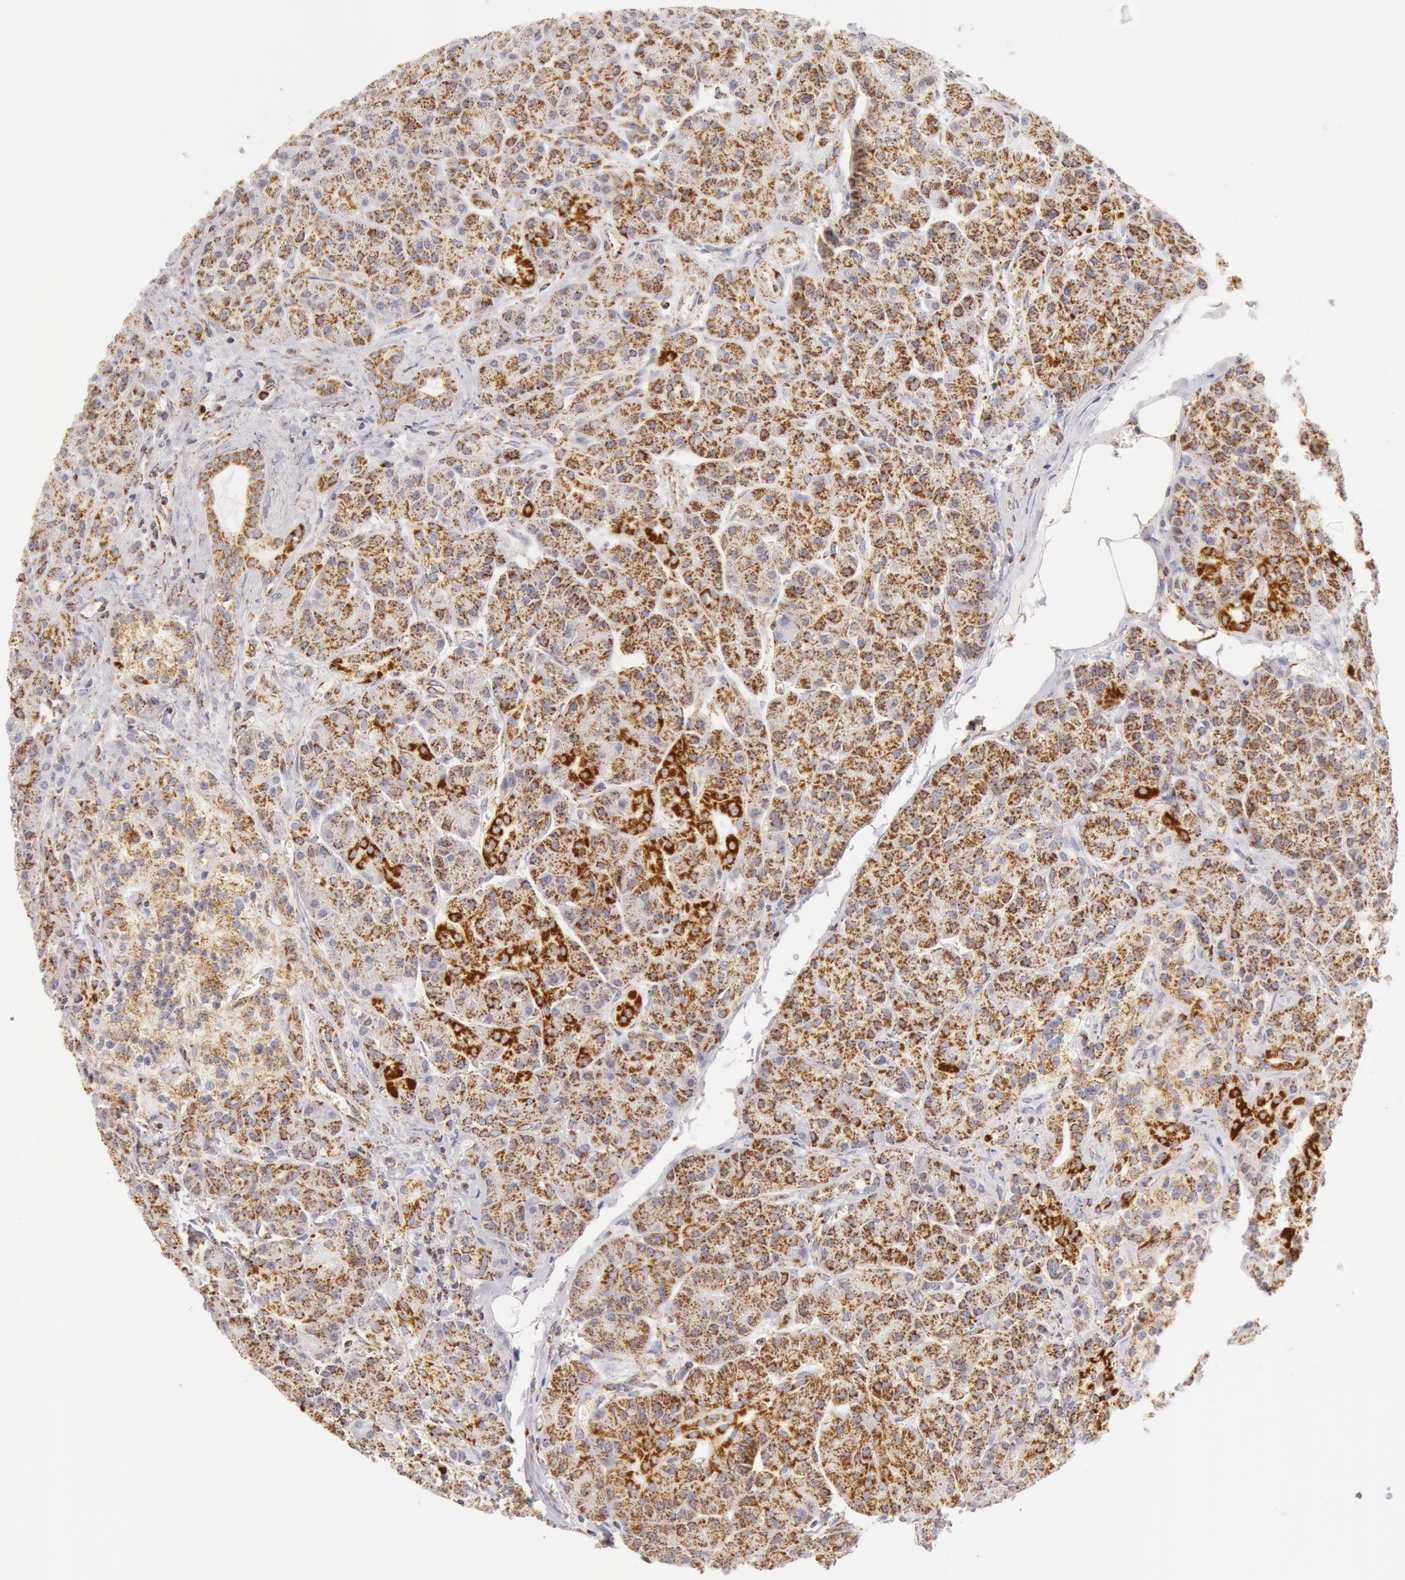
{"staining": {"intensity": "moderate", "quantity": ">75%", "location": "cytoplasmic/membranous"}, "tissue": "pancreas", "cell_type": "Exocrine glandular cells", "image_type": "normal", "snomed": [{"axis": "morphology", "description": "Normal tissue, NOS"}, {"axis": "topography", "description": "Pancreas"}], "caption": "Pancreas stained with immunohistochemistry (IHC) displays moderate cytoplasmic/membranous positivity in approximately >75% of exocrine glandular cells.", "gene": "ATP5F1B", "patient": {"sex": "male", "age": 73}}